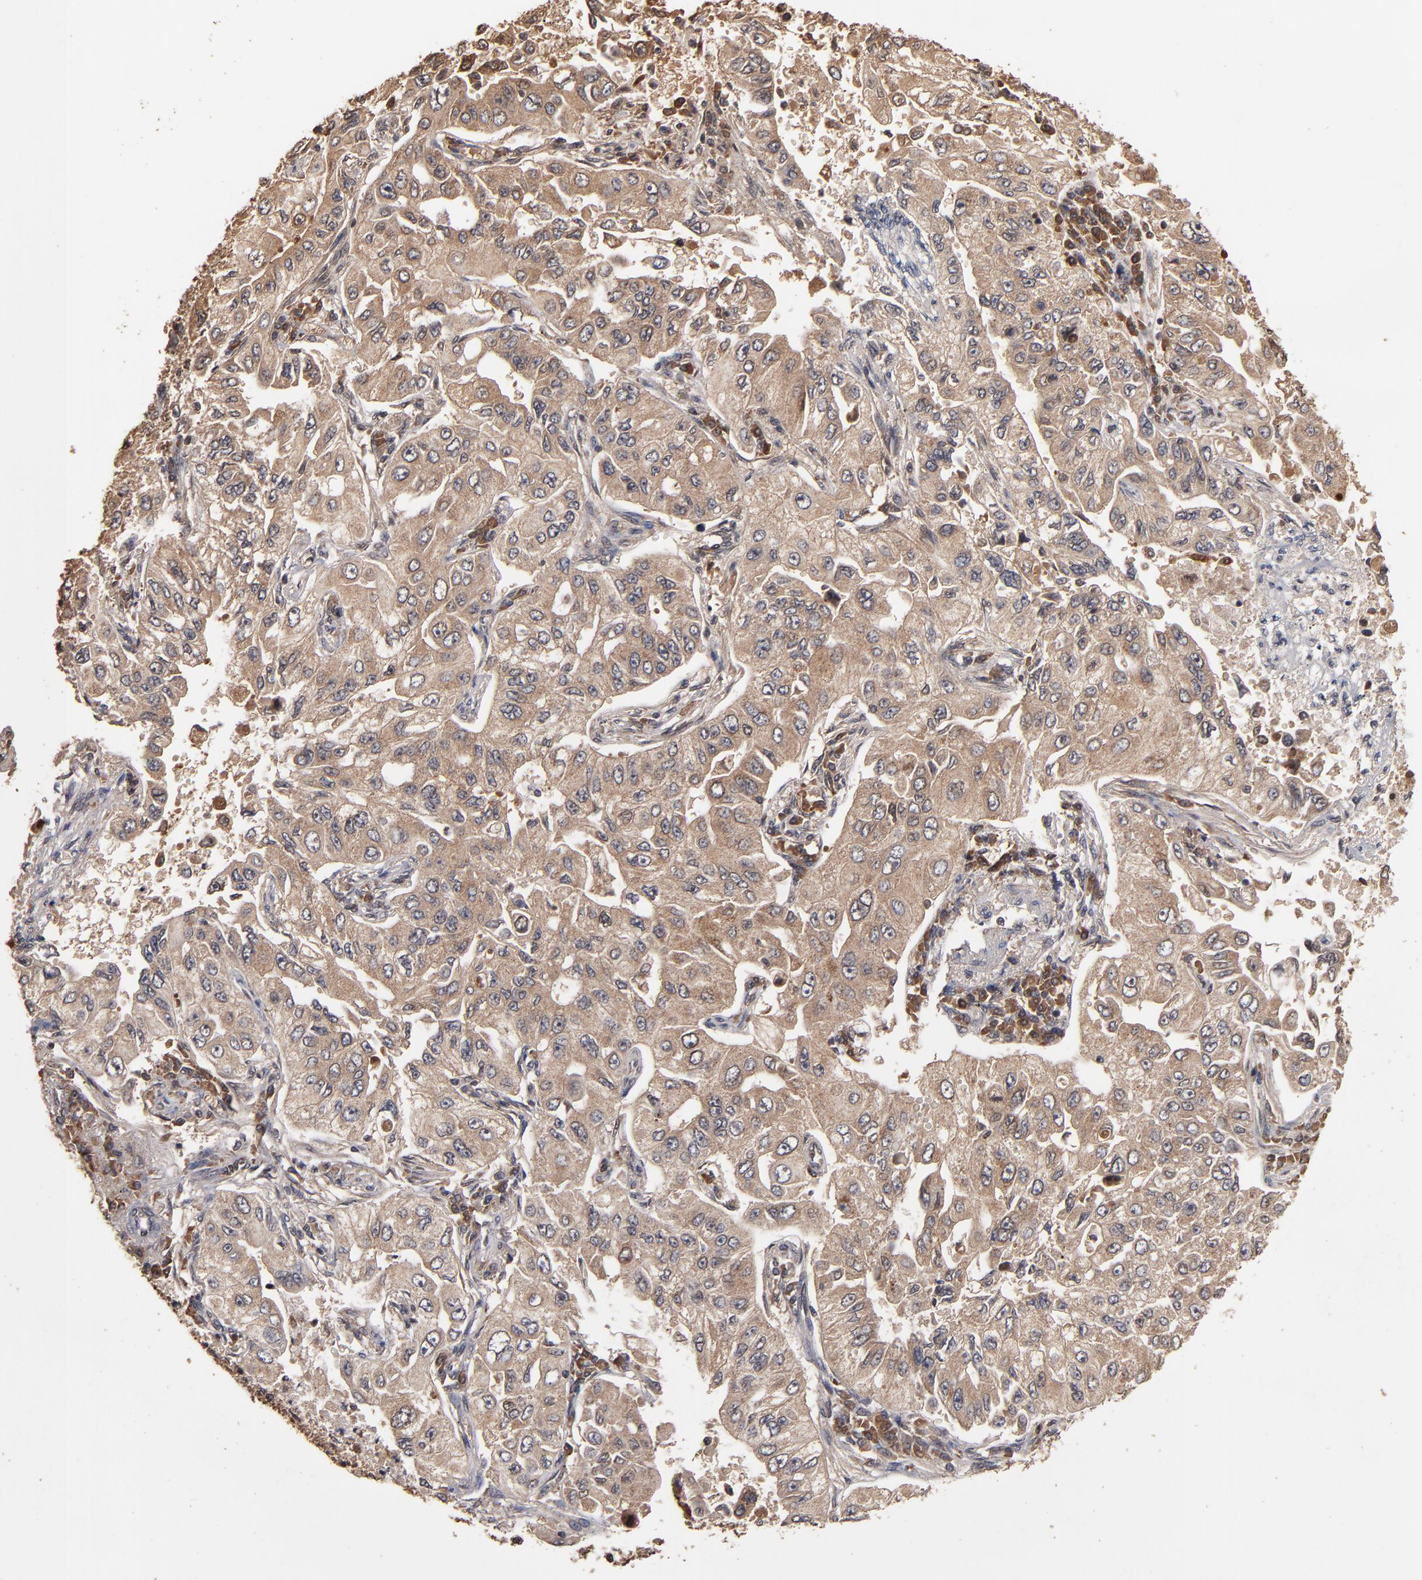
{"staining": {"intensity": "moderate", "quantity": ">75%", "location": "cytoplasmic/membranous,nuclear"}, "tissue": "lung cancer", "cell_type": "Tumor cells", "image_type": "cancer", "snomed": [{"axis": "morphology", "description": "Adenocarcinoma, NOS"}, {"axis": "topography", "description": "Lung"}], "caption": "Immunohistochemistry (IHC) (DAB) staining of adenocarcinoma (lung) displays moderate cytoplasmic/membranous and nuclear protein staining in approximately >75% of tumor cells. The staining was performed using DAB (3,3'-diaminobenzidine) to visualize the protein expression in brown, while the nuclei were stained in blue with hematoxylin (Magnification: 20x).", "gene": "NXF2B", "patient": {"sex": "male", "age": 84}}